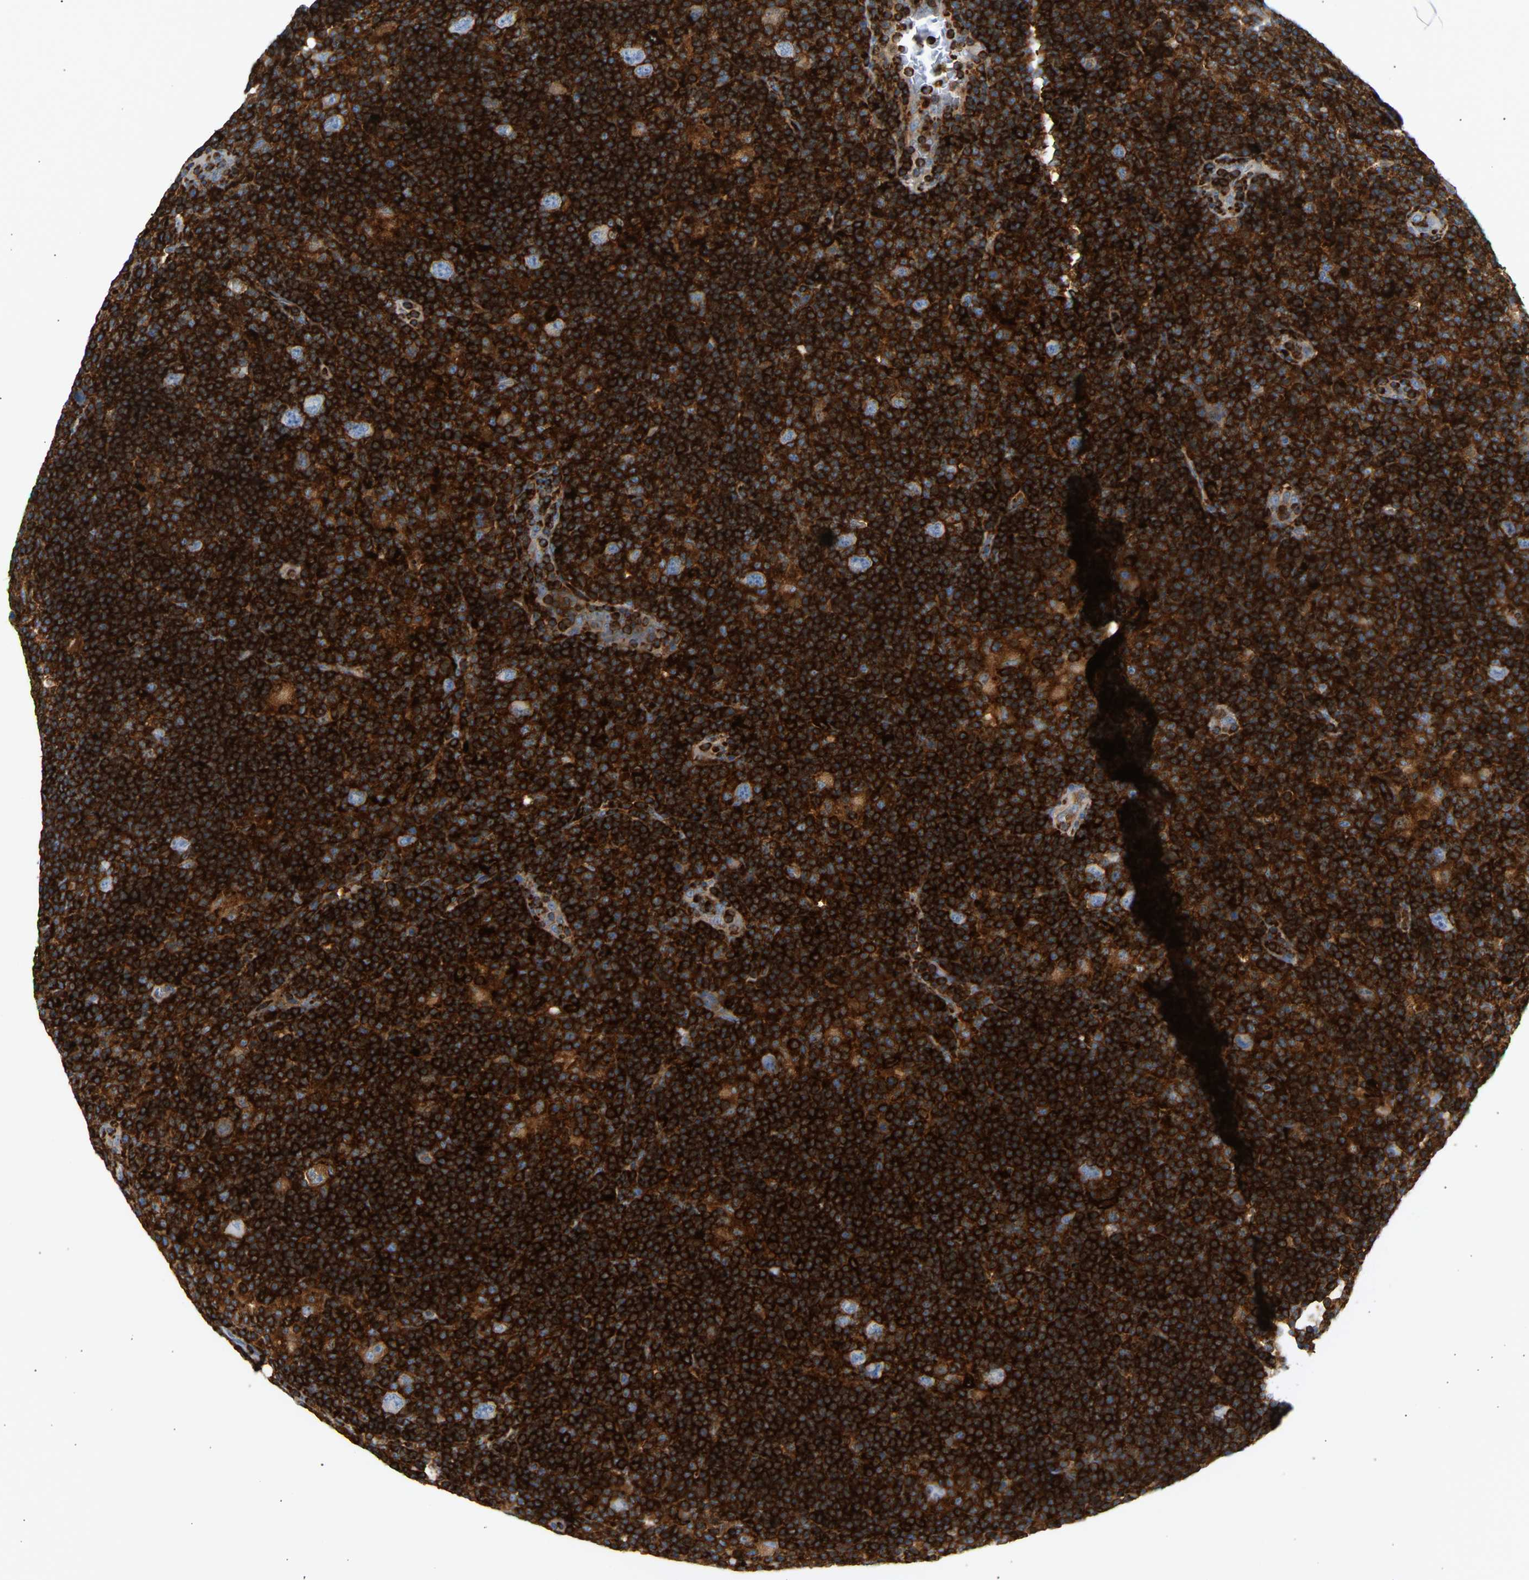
{"staining": {"intensity": "negative", "quantity": "none", "location": "none"}, "tissue": "lymphoma", "cell_type": "Tumor cells", "image_type": "cancer", "snomed": [{"axis": "morphology", "description": "Hodgkin's disease, NOS"}, {"axis": "topography", "description": "Lymph node"}], "caption": "Protein analysis of lymphoma displays no significant expression in tumor cells. (Brightfield microscopy of DAB (3,3'-diaminobenzidine) immunohistochemistry at high magnification).", "gene": "FNBP1", "patient": {"sex": "female", "age": 57}}